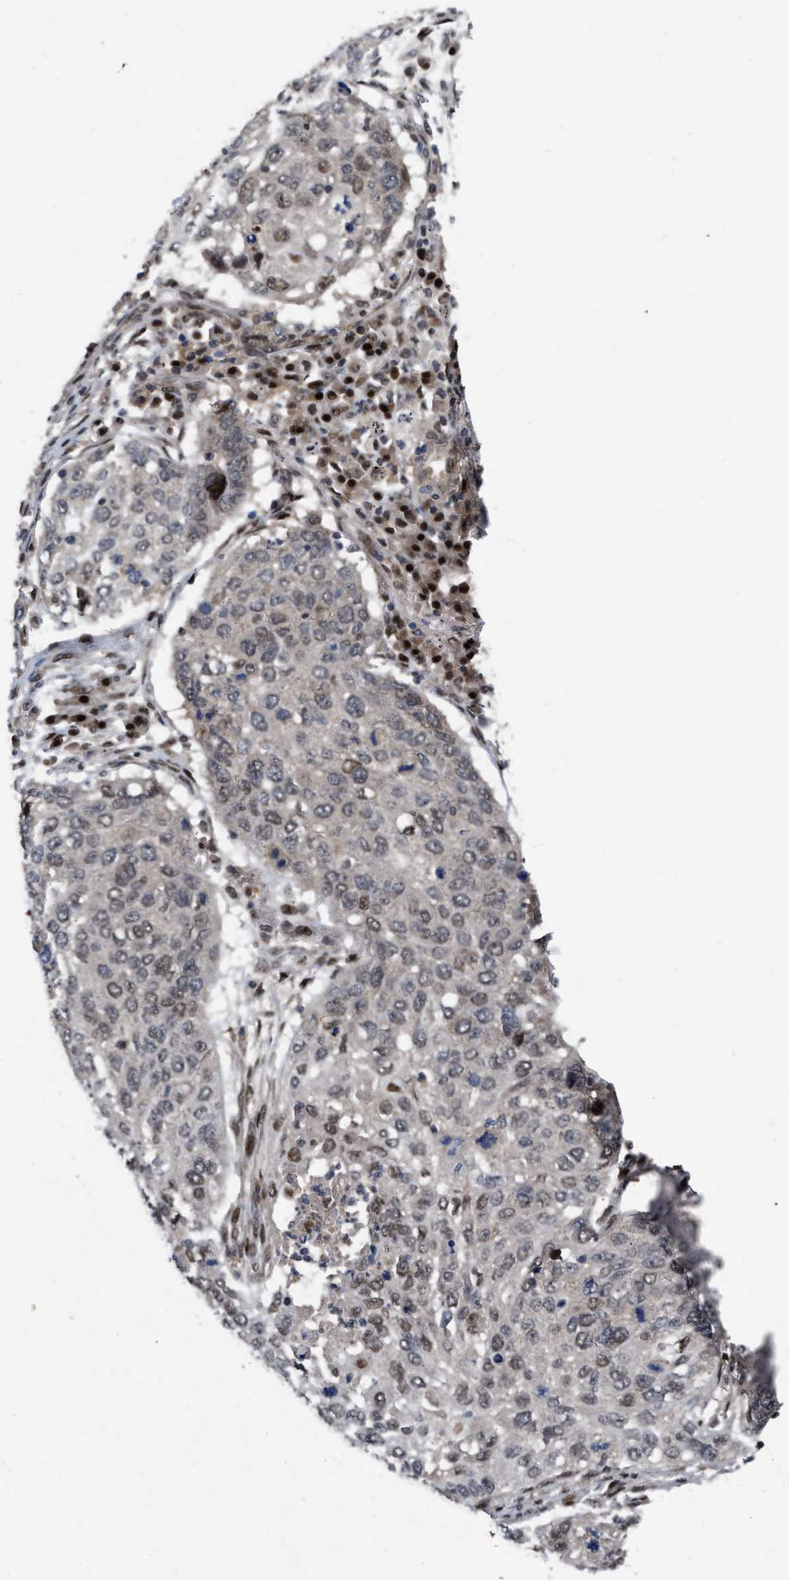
{"staining": {"intensity": "weak", "quantity": "<25%", "location": "nuclear"}, "tissue": "lung cancer", "cell_type": "Tumor cells", "image_type": "cancer", "snomed": [{"axis": "morphology", "description": "Squamous cell carcinoma, NOS"}, {"axis": "topography", "description": "Lung"}], "caption": "A micrograph of lung squamous cell carcinoma stained for a protein displays no brown staining in tumor cells.", "gene": "MDM4", "patient": {"sex": "female", "age": 63}}